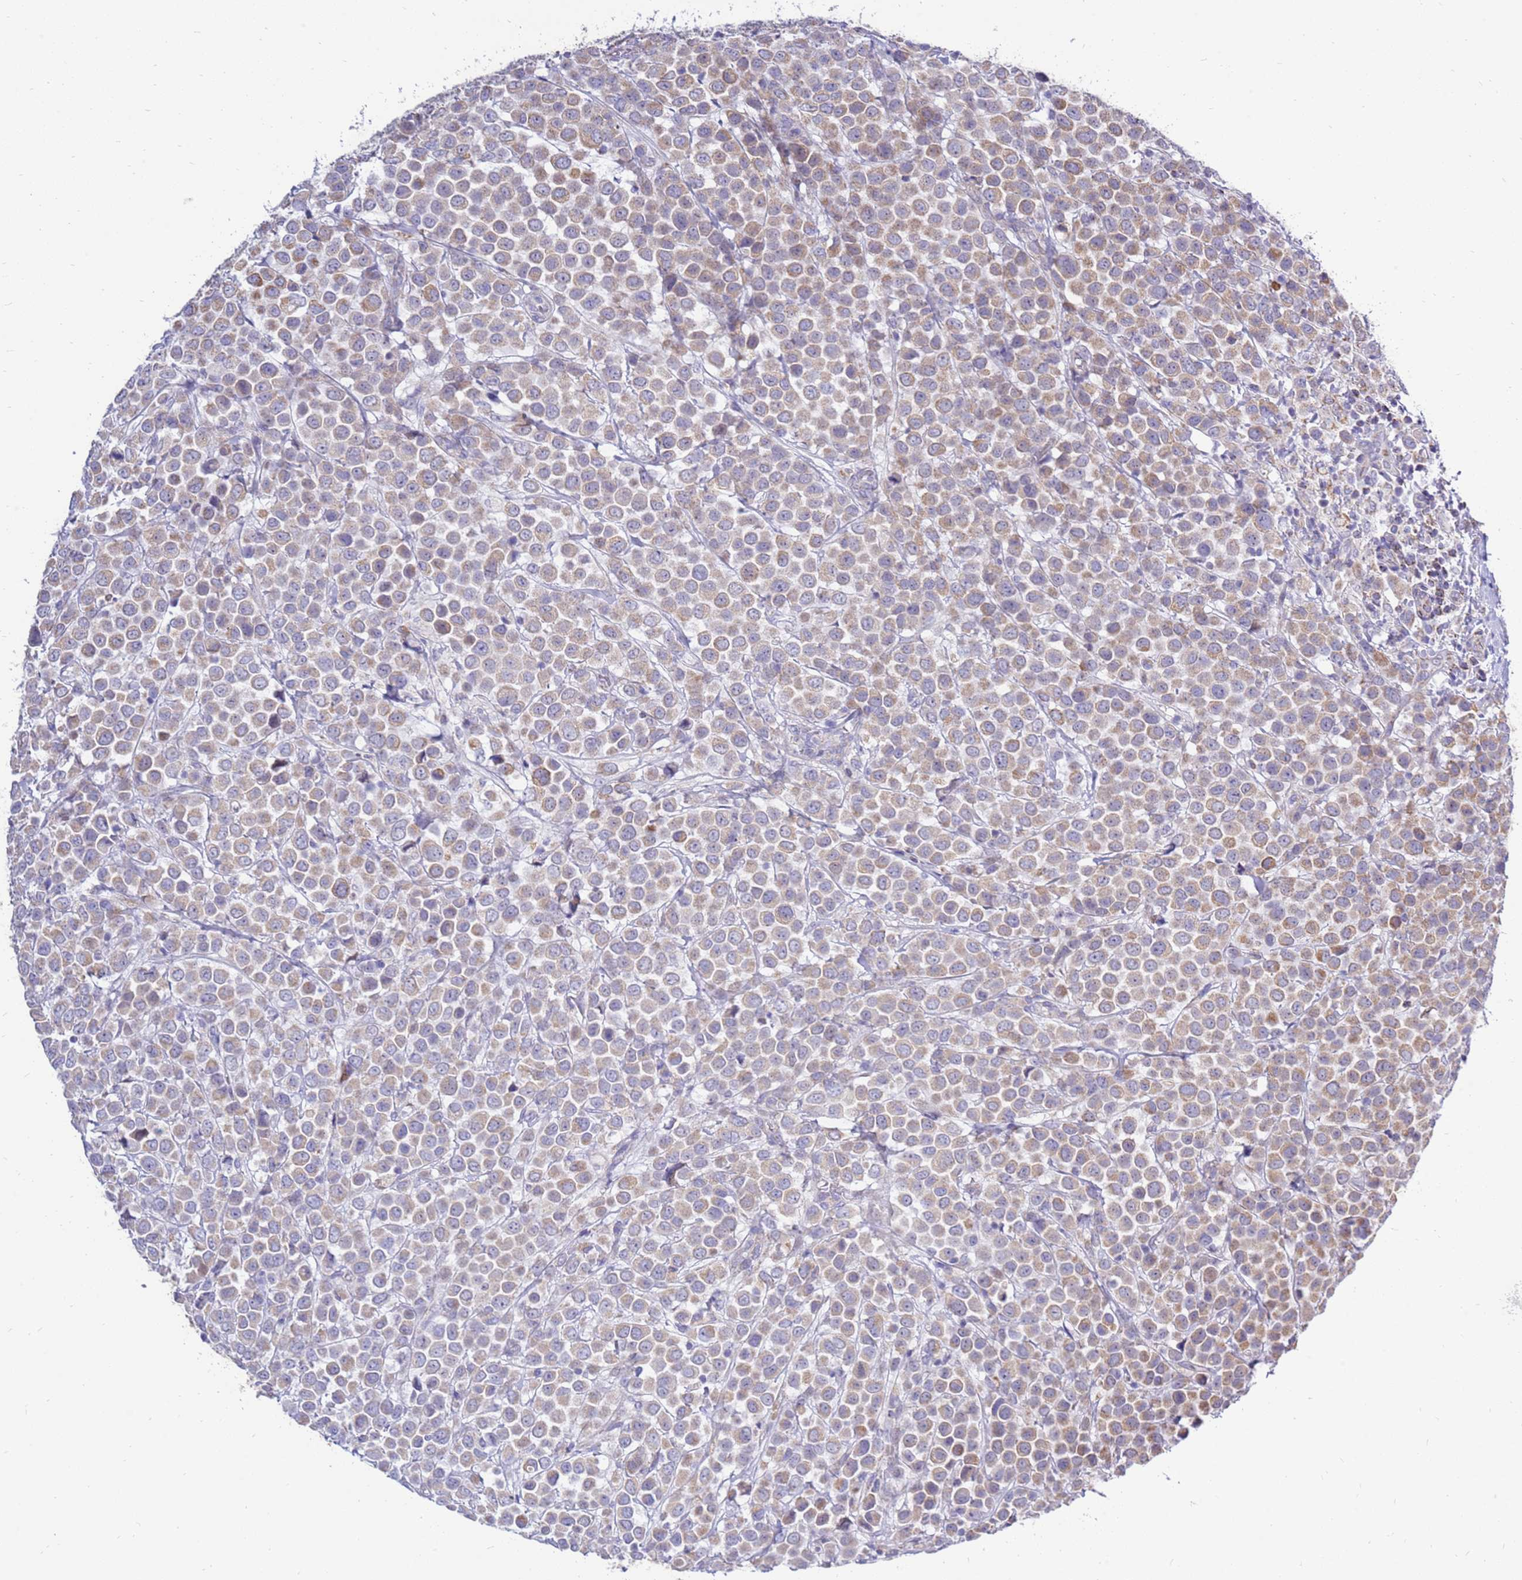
{"staining": {"intensity": "weak", "quantity": ">75%", "location": "cytoplasmic/membranous"}, "tissue": "breast cancer", "cell_type": "Tumor cells", "image_type": "cancer", "snomed": [{"axis": "morphology", "description": "Duct carcinoma"}, {"axis": "topography", "description": "Breast"}], "caption": "Human infiltrating ductal carcinoma (breast) stained with a brown dye shows weak cytoplasmic/membranous positive expression in about >75% of tumor cells.", "gene": "IGF1R", "patient": {"sex": "female", "age": 61}}